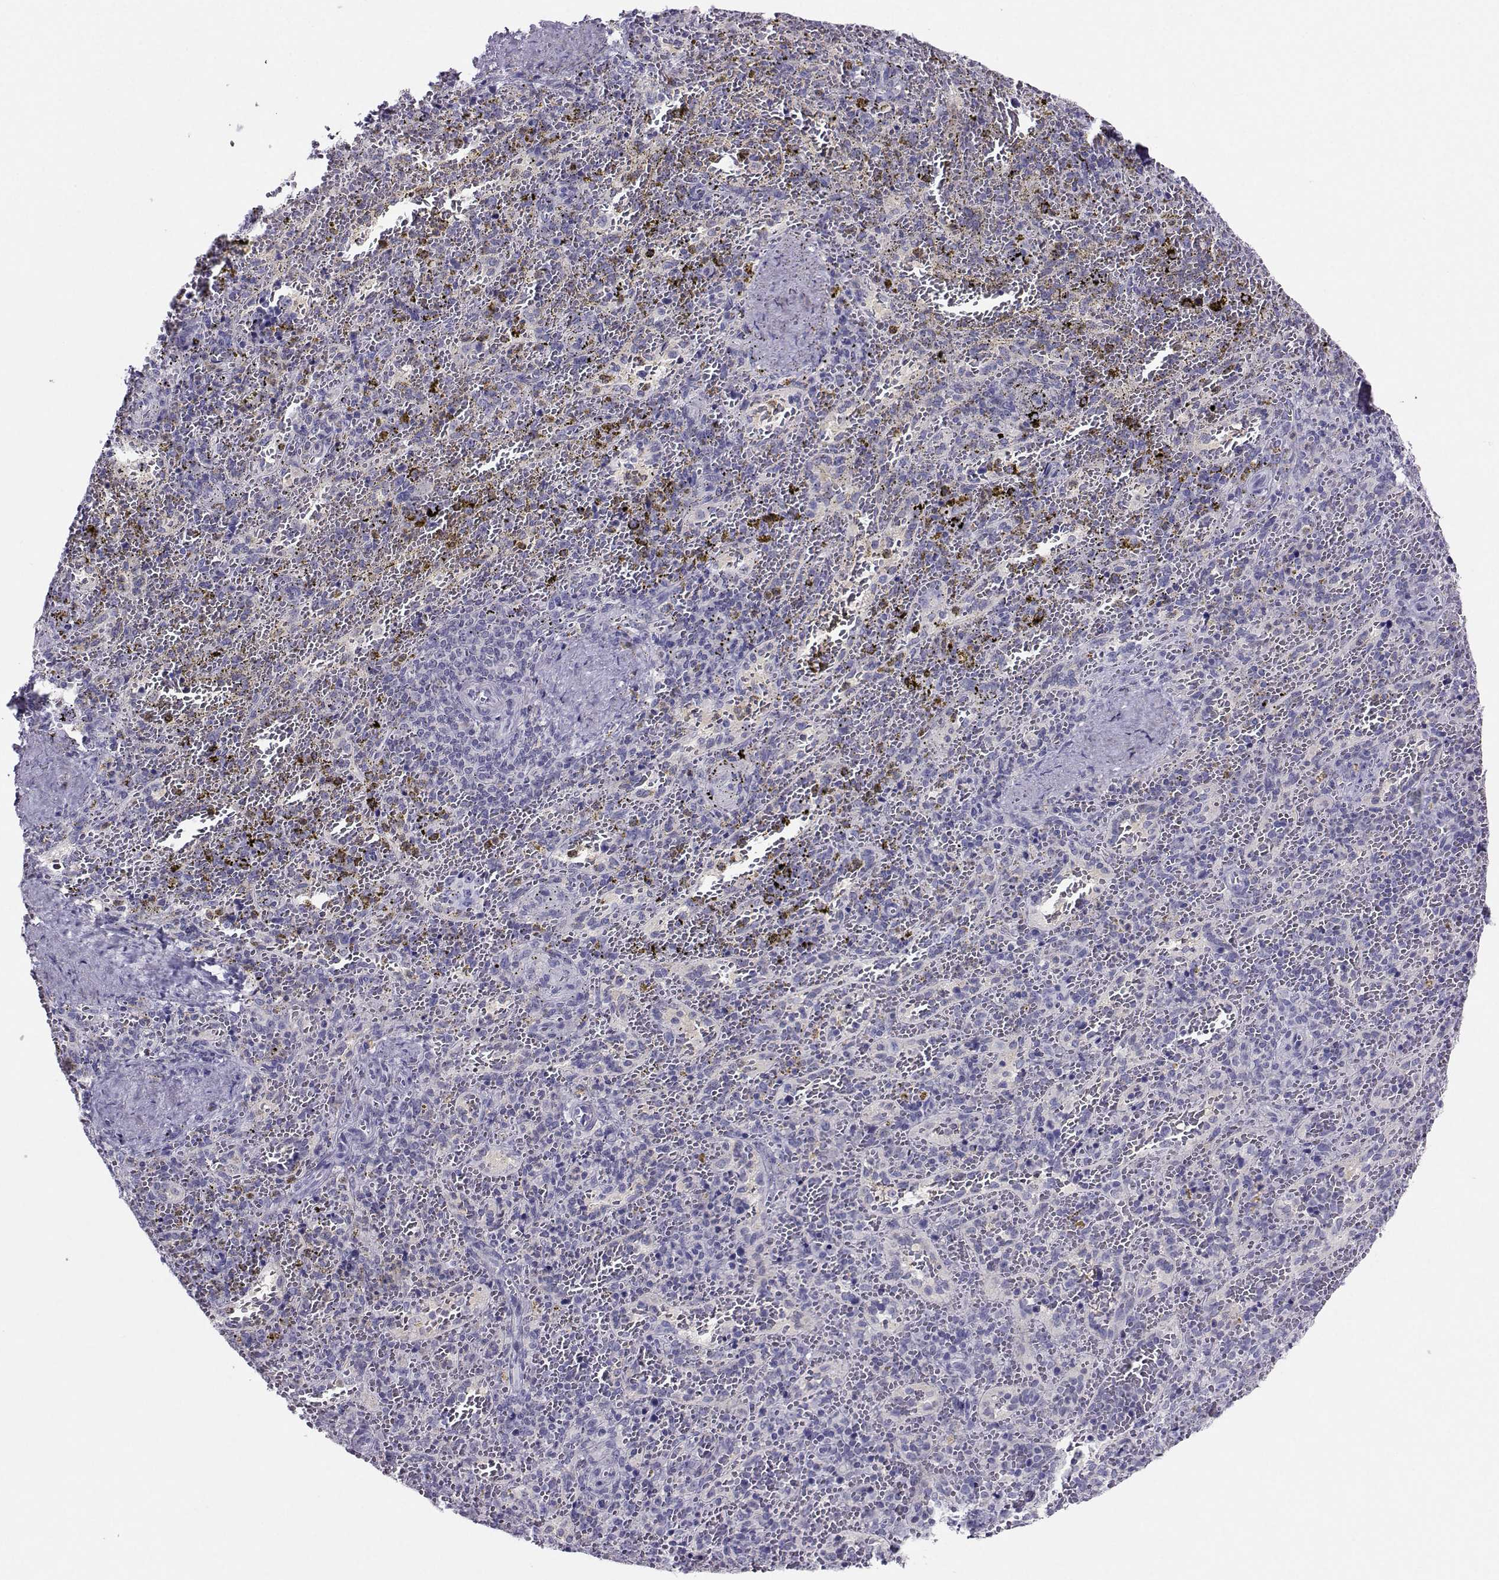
{"staining": {"intensity": "negative", "quantity": "none", "location": "none"}, "tissue": "spleen", "cell_type": "Cells in red pulp", "image_type": "normal", "snomed": [{"axis": "morphology", "description": "Normal tissue, NOS"}, {"axis": "topography", "description": "Spleen"}], "caption": "High magnification brightfield microscopy of normal spleen stained with DAB (brown) and counterstained with hematoxylin (blue): cells in red pulp show no significant expression. (DAB IHC with hematoxylin counter stain).", "gene": "PGK1", "patient": {"sex": "female", "age": 50}}